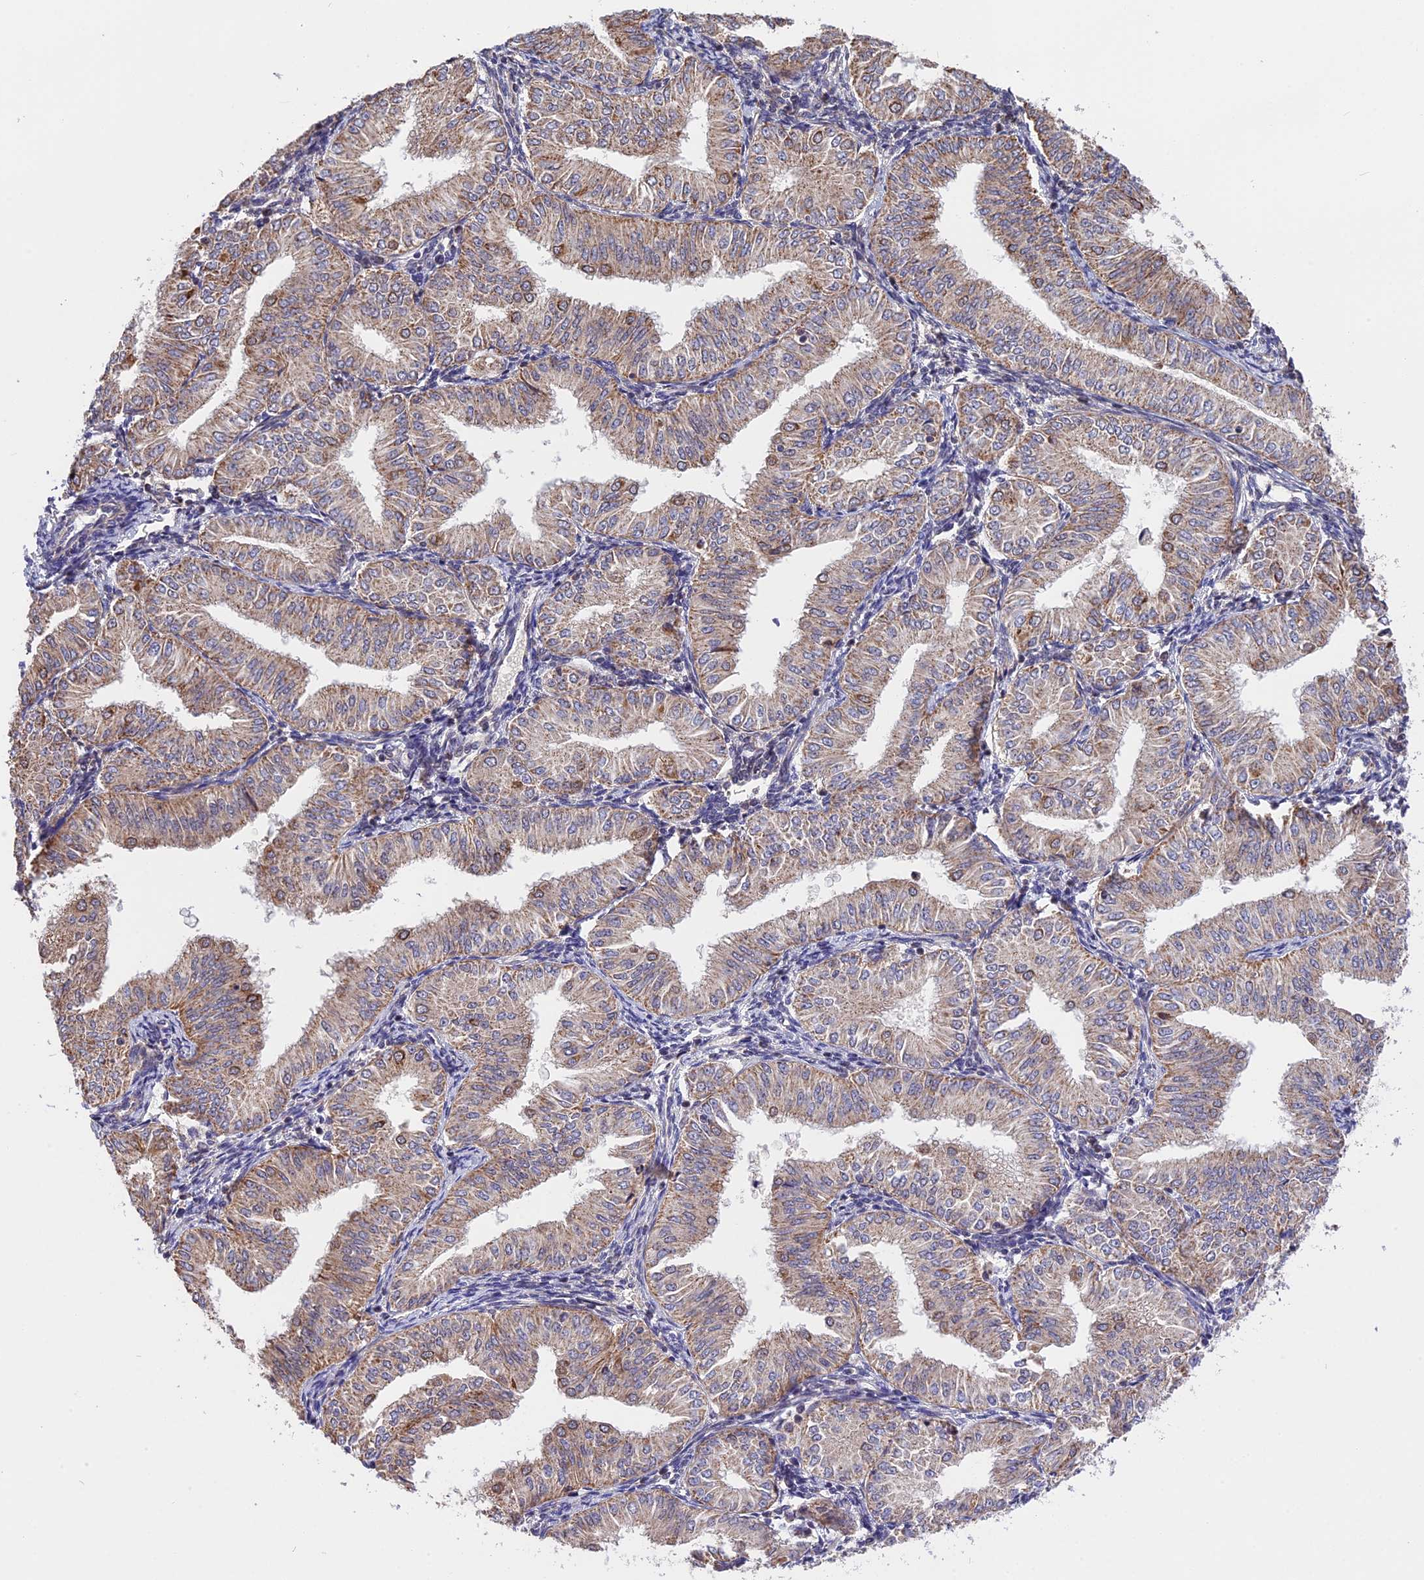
{"staining": {"intensity": "moderate", "quantity": "25%-75%", "location": "cytoplasmic/membranous"}, "tissue": "endometrial cancer", "cell_type": "Tumor cells", "image_type": "cancer", "snomed": [{"axis": "morphology", "description": "Normal tissue, NOS"}, {"axis": "morphology", "description": "Adenocarcinoma, NOS"}, {"axis": "topography", "description": "Endometrium"}], "caption": "Adenocarcinoma (endometrial) stained for a protein (brown) reveals moderate cytoplasmic/membranous positive staining in about 25%-75% of tumor cells.", "gene": "RERGL", "patient": {"sex": "female", "age": 53}}